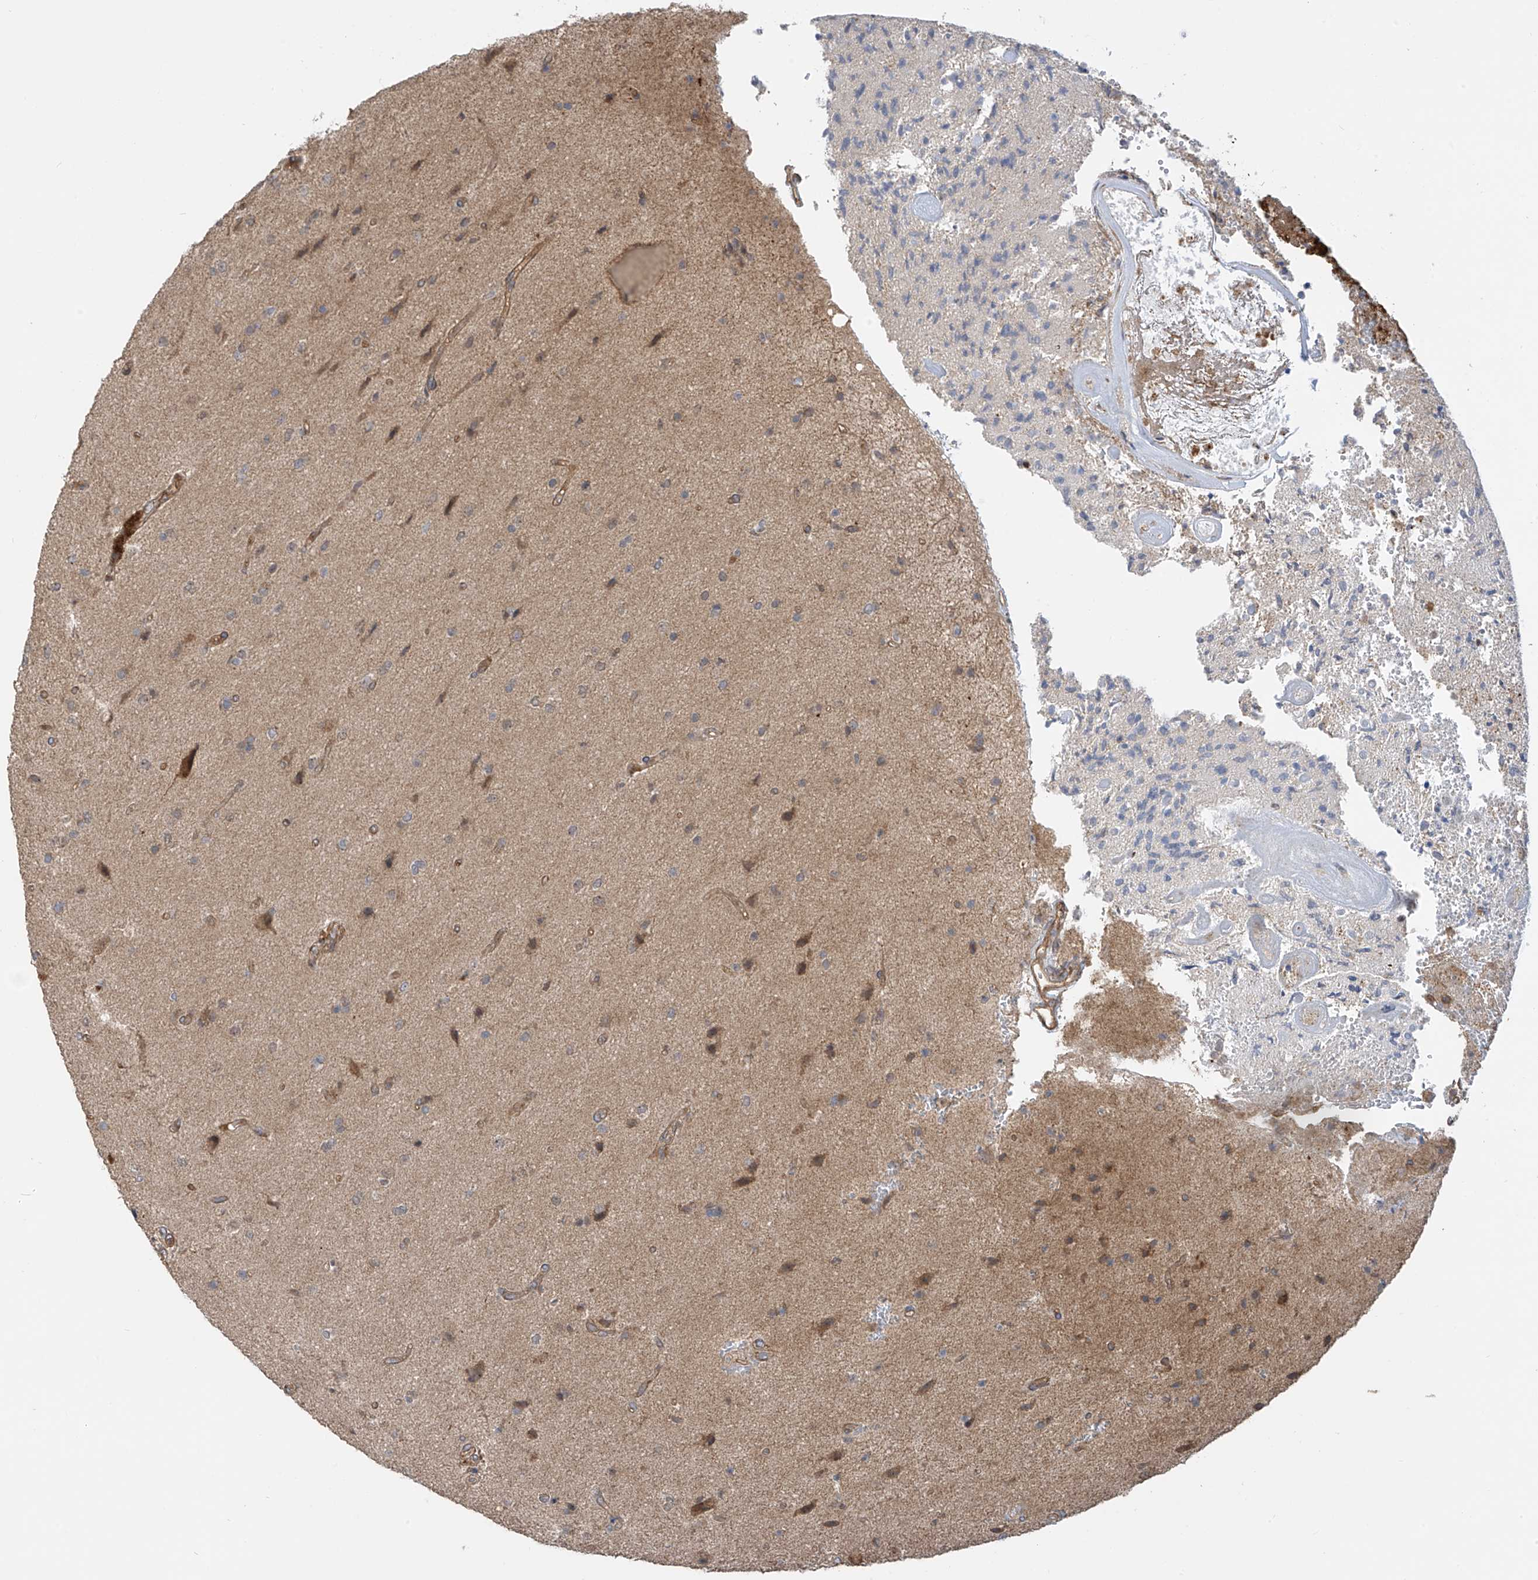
{"staining": {"intensity": "weak", "quantity": "<25%", "location": "cytoplasmic/membranous"}, "tissue": "glioma", "cell_type": "Tumor cells", "image_type": "cancer", "snomed": [{"axis": "morphology", "description": "Glioma, malignant, High grade"}, {"axis": "topography", "description": "Brain"}], "caption": "Photomicrograph shows no significant protein expression in tumor cells of malignant glioma (high-grade).", "gene": "ATAD2B", "patient": {"sex": "male", "age": 72}}